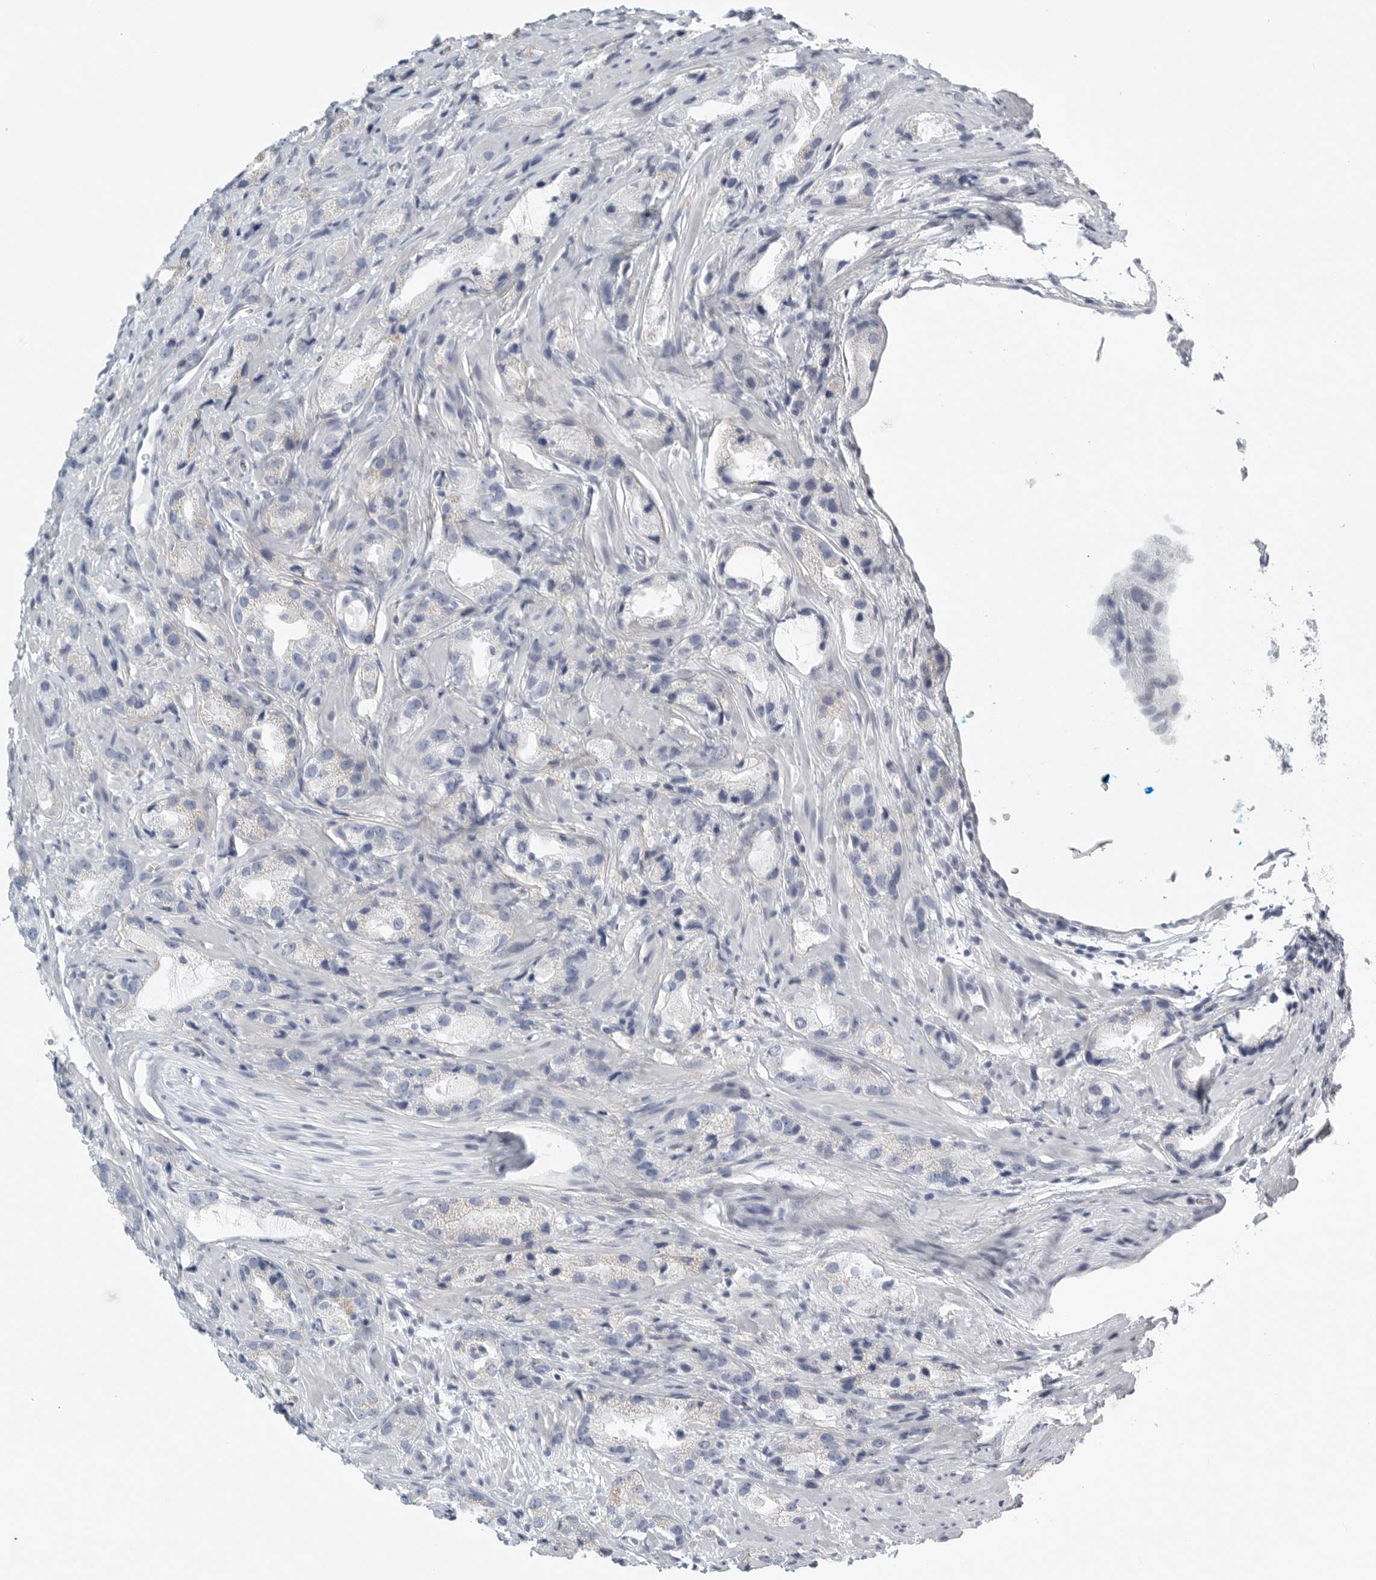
{"staining": {"intensity": "negative", "quantity": "none", "location": "none"}, "tissue": "prostate cancer", "cell_type": "Tumor cells", "image_type": "cancer", "snomed": [{"axis": "morphology", "description": "Adenocarcinoma, High grade"}, {"axis": "topography", "description": "Prostate"}], "caption": "Immunohistochemical staining of human high-grade adenocarcinoma (prostate) displays no significant positivity in tumor cells.", "gene": "TNR", "patient": {"sex": "male", "age": 63}}